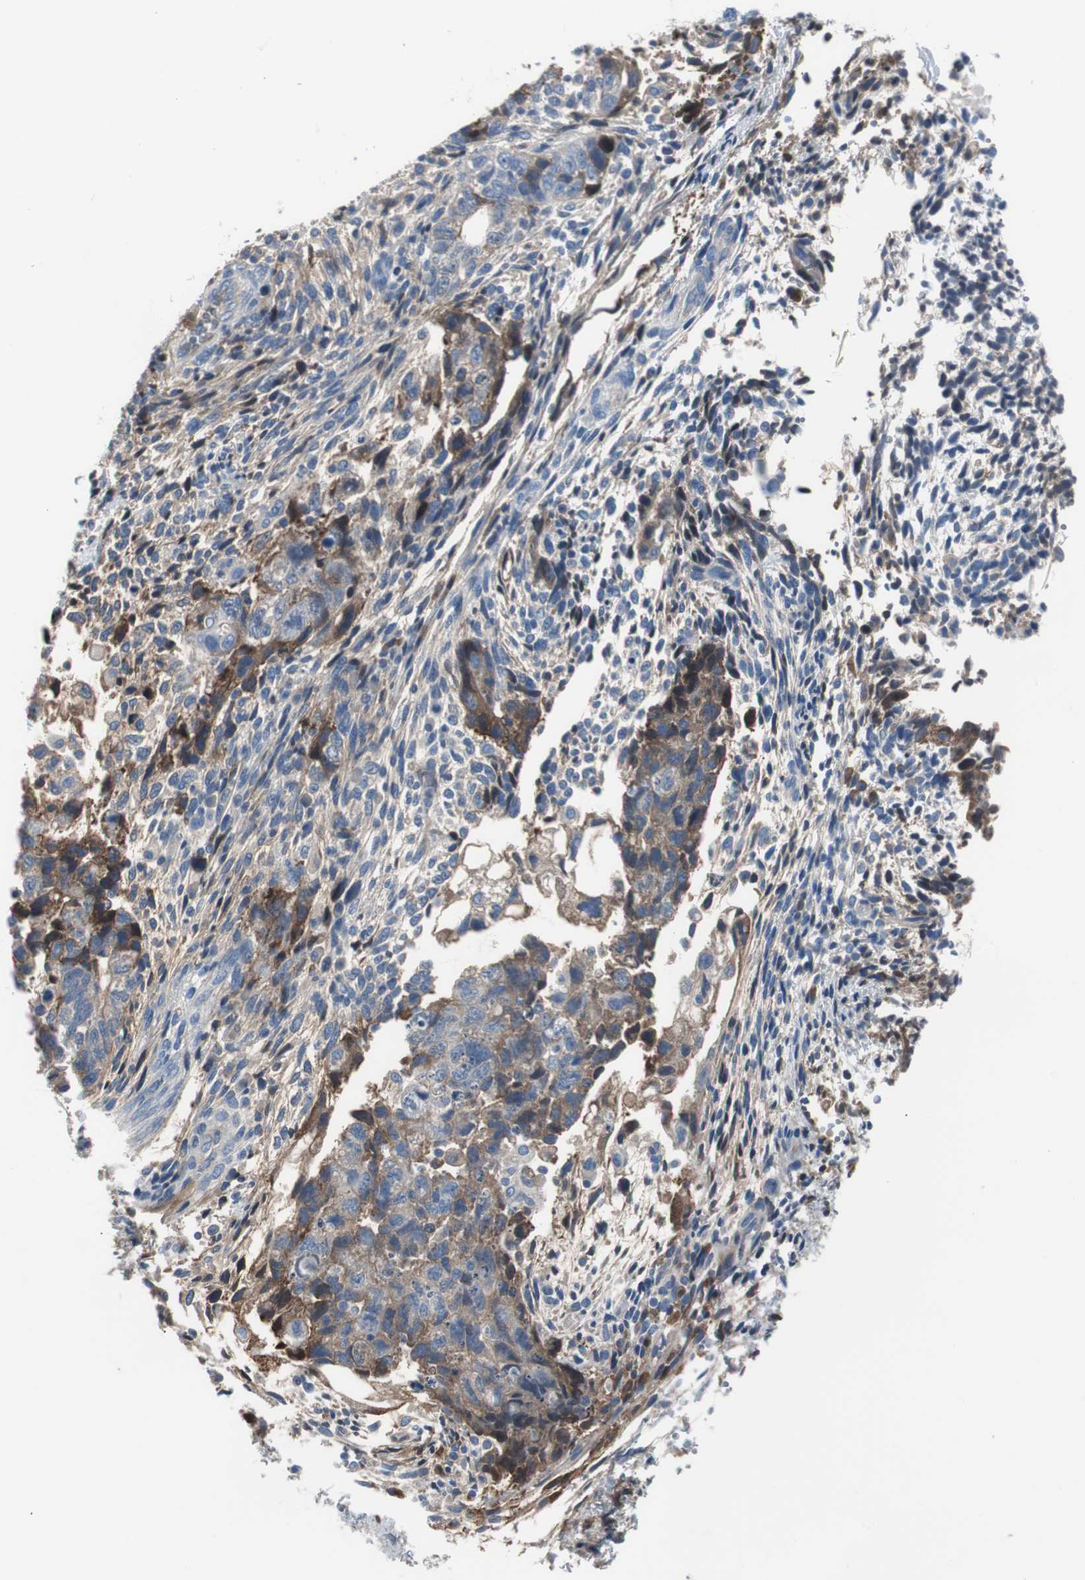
{"staining": {"intensity": "strong", "quantity": "25%-75%", "location": "cytoplasmic/membranous"}, "tissue": "testis cancer", "cell_type": "Tumor cells", "image_type": "cancer", "snomed": [{"axis": "morphology", "description": "Normal tissue, NOS"}, {"axis": "morphology", "description": "Carcinoma, Embryonal, NOS"}, {"axis": "topography", "description": "Testis"}], "caption": "A brown stain highlights strong cytoplasmic/membranous staining of a protein in embryonal carcinoma (testis) tumor cells.", "gene": "SERPINF1", "patient": {"sex": "male", "age": 36}}